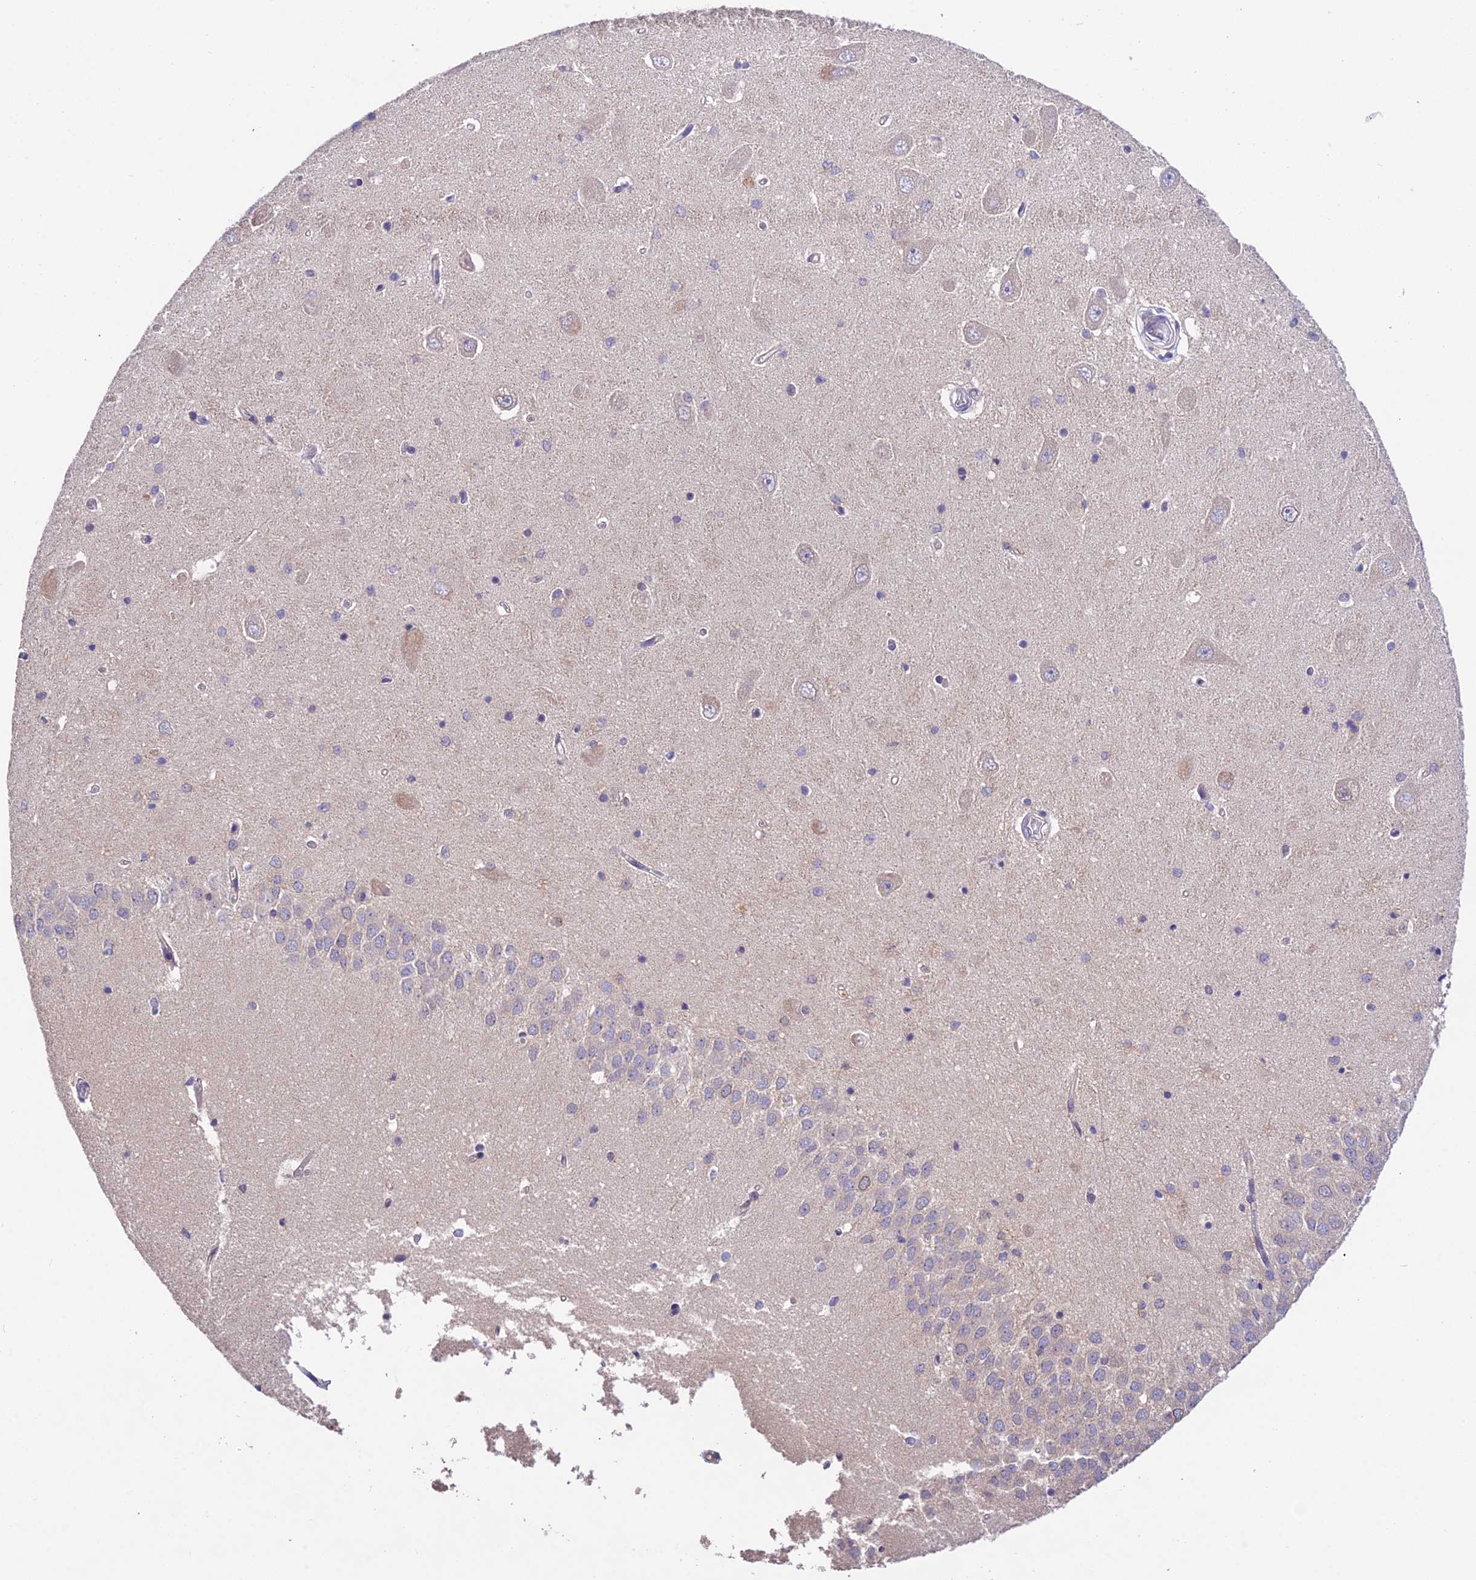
{"staining": {"intensity": "negative", "quantity": "none", "location": "none"}, "tissue": "hippocampus", "cell_type": "Glial cells", "image_type": "normal", "snomed": [{"axis": "morphology", "description": "Normal tissue, NOS"}, {"axis": "topography", "description": "Hippocampus"}], "caption": "Human hippocampus stained for a protein using immunohistochemistry reveals no positivity in glial cells.", "gene": "PGK1", "patient": {"sex": "male", "age": 45}}